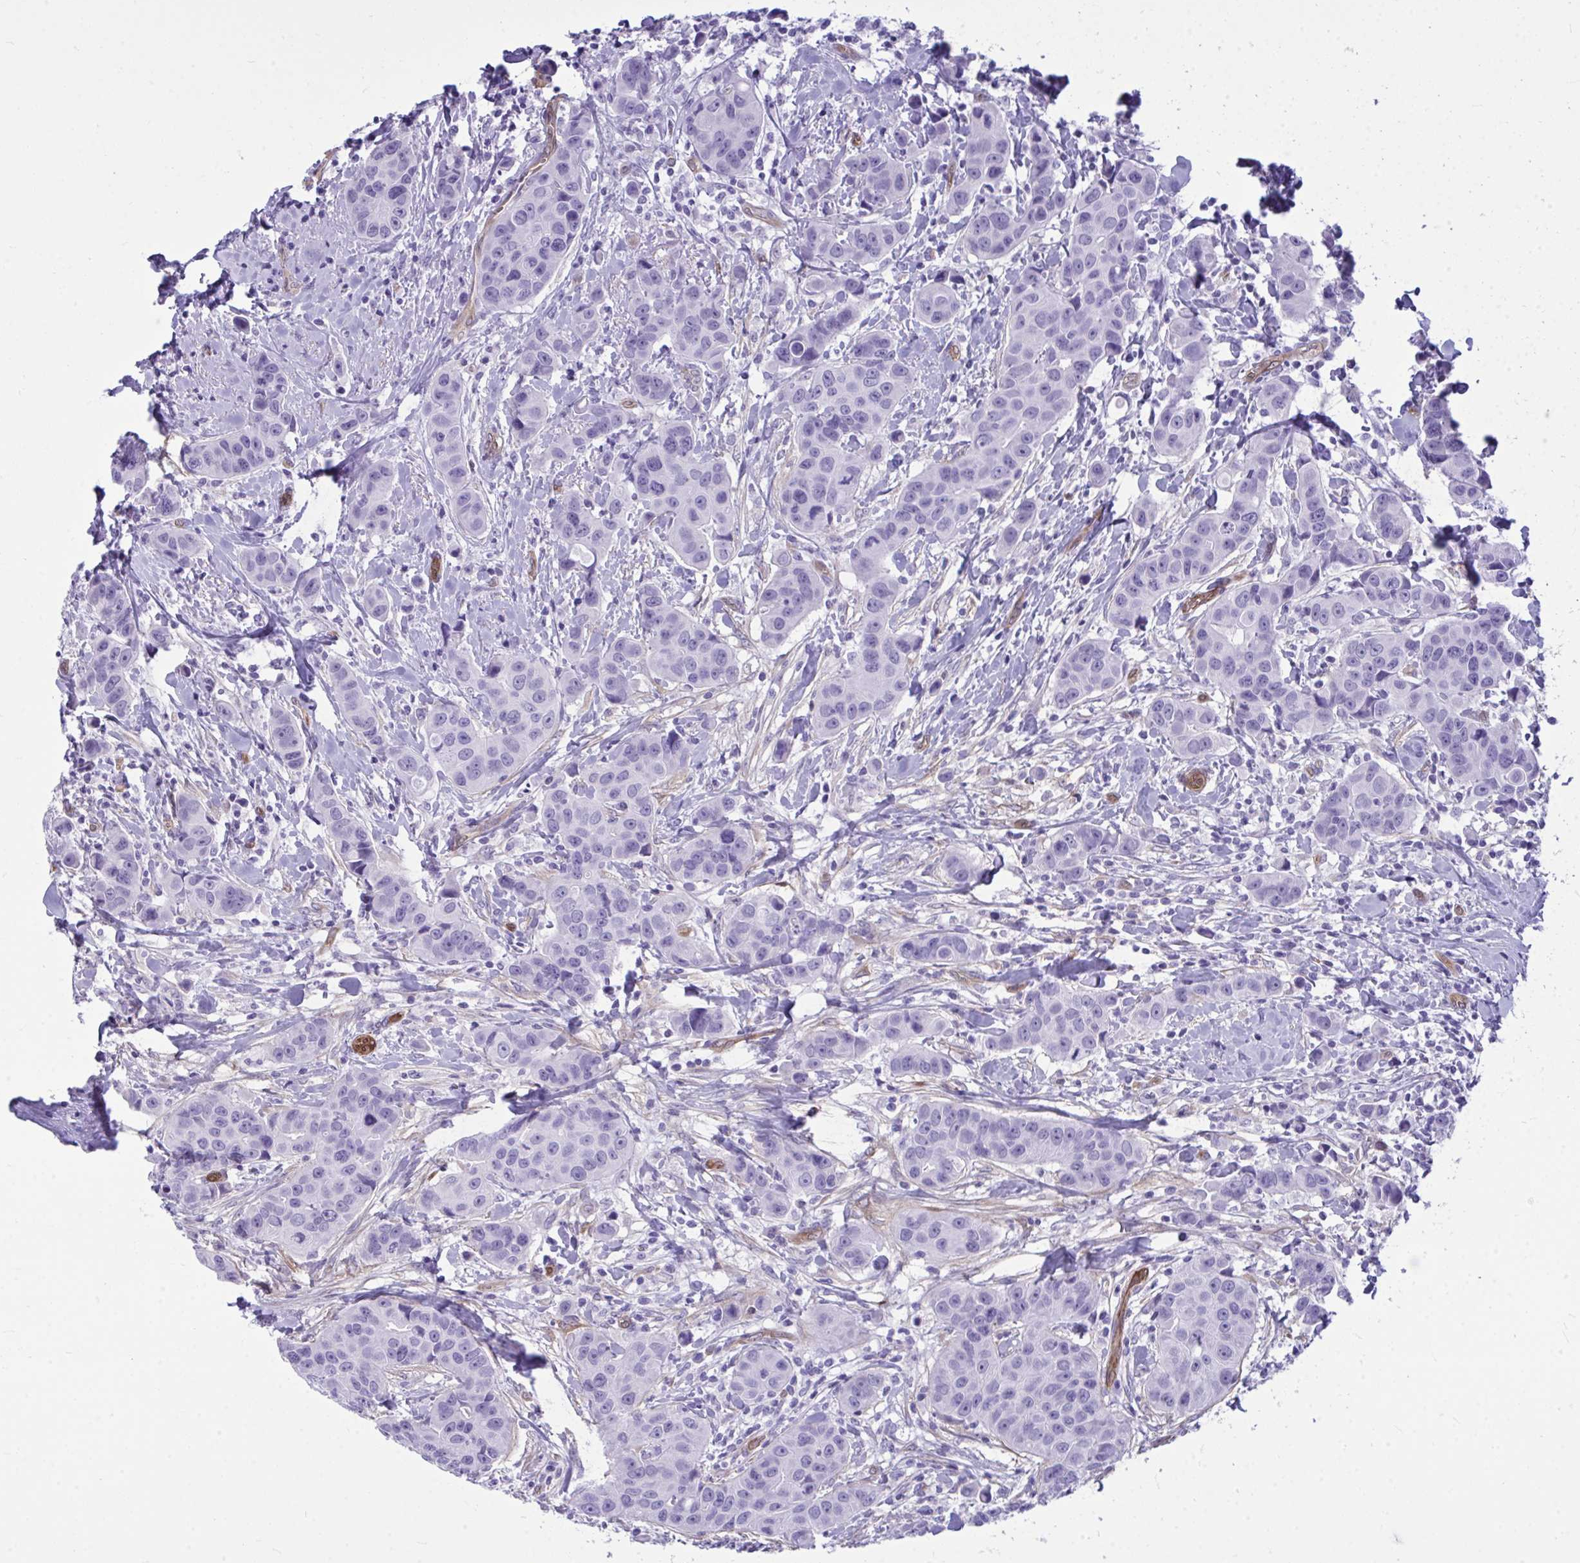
{"staining": {"intensity": "negative", "quantity": "none", "location": "none"}, "tissue": "breast cancer", "cell_type": "Tumor cells", "image_type": "cancer", "snomed": [{"axis": "morphology", "description": "Duct carcinoma"}, {"axis": "topography", "description": "Breast"}], "caption": "Immunohistochemical staining of breast infiltrating ductal carcinoma demonstrates no significant positivity in tumor cells. (Brightfield microscopy of DAB immunohistochemistry (IHC) at high magnification).", "gene": "LIMS2", "patient": {"sex": "female", "age": 24}}